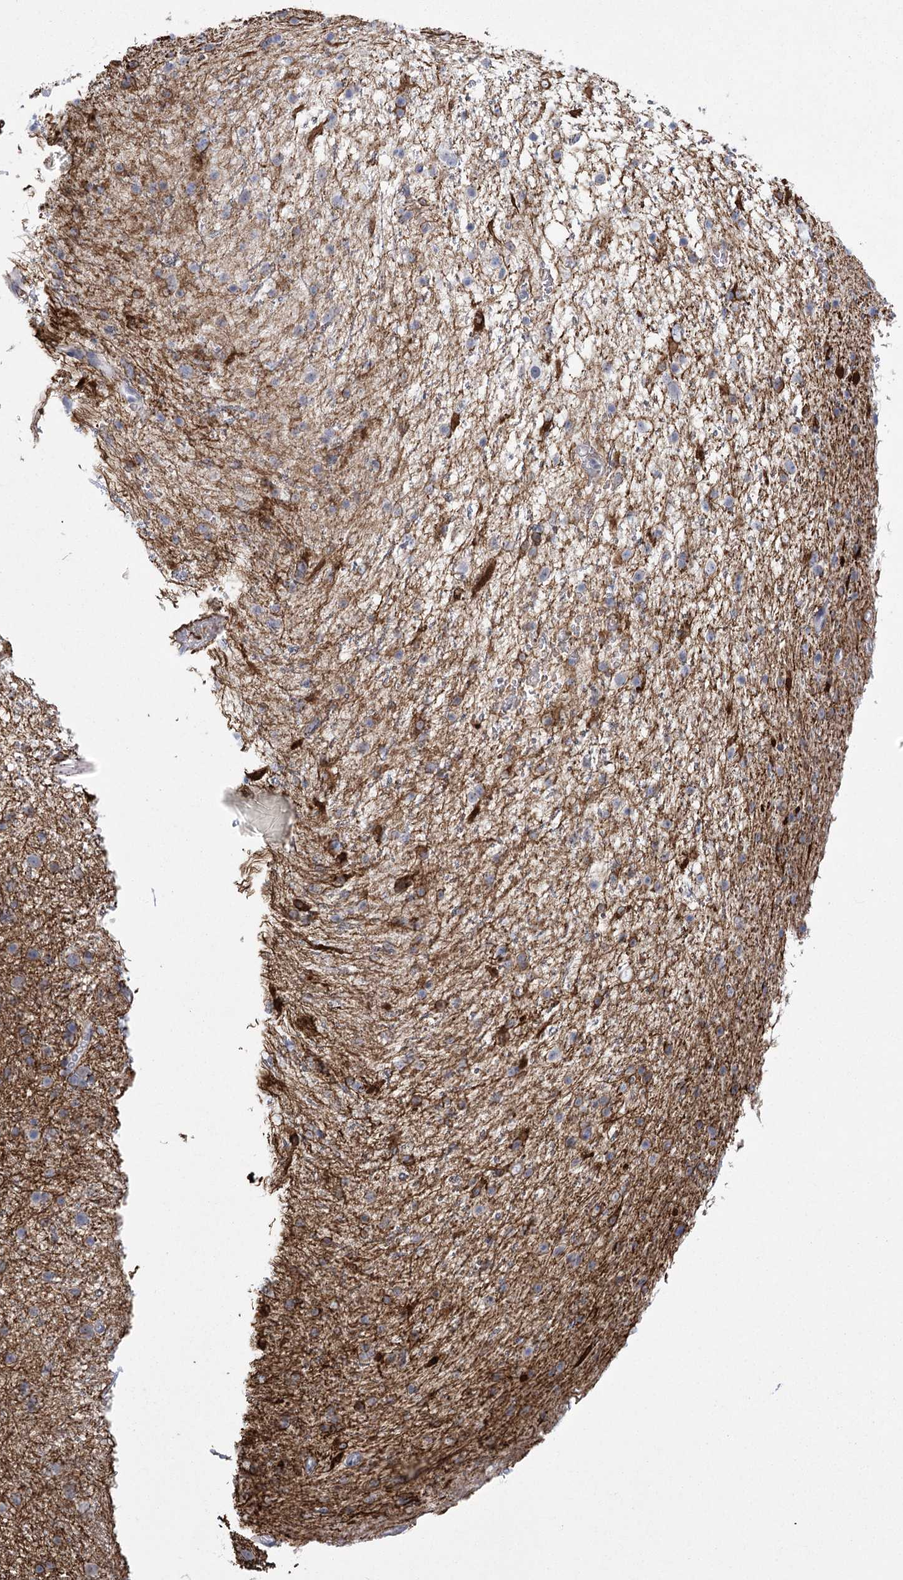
{"staining": {"intensity": "moderate", "quantity": "<25%", "location": "cytoplasmic/membranous"}, "tissue": "glioma", "cell_type": "Tumor cells", "image_type": "cancer", "snomed": [{"axis": "morphology", "description": "Glioma, malignant, Low grade"}, {"axis": "topography", "description": "Cerebral cortex"}], "caption": "The image reveals staining of malignant glioma (low-grade), revealing moderate cytoplasmic/membranous protein staining (brown color) within tumor cells. (Brightfield microscopy of DAB IHC at high magnification).", "gene": "FAM76B", "patient": {"sex": "female", "age": 39}}